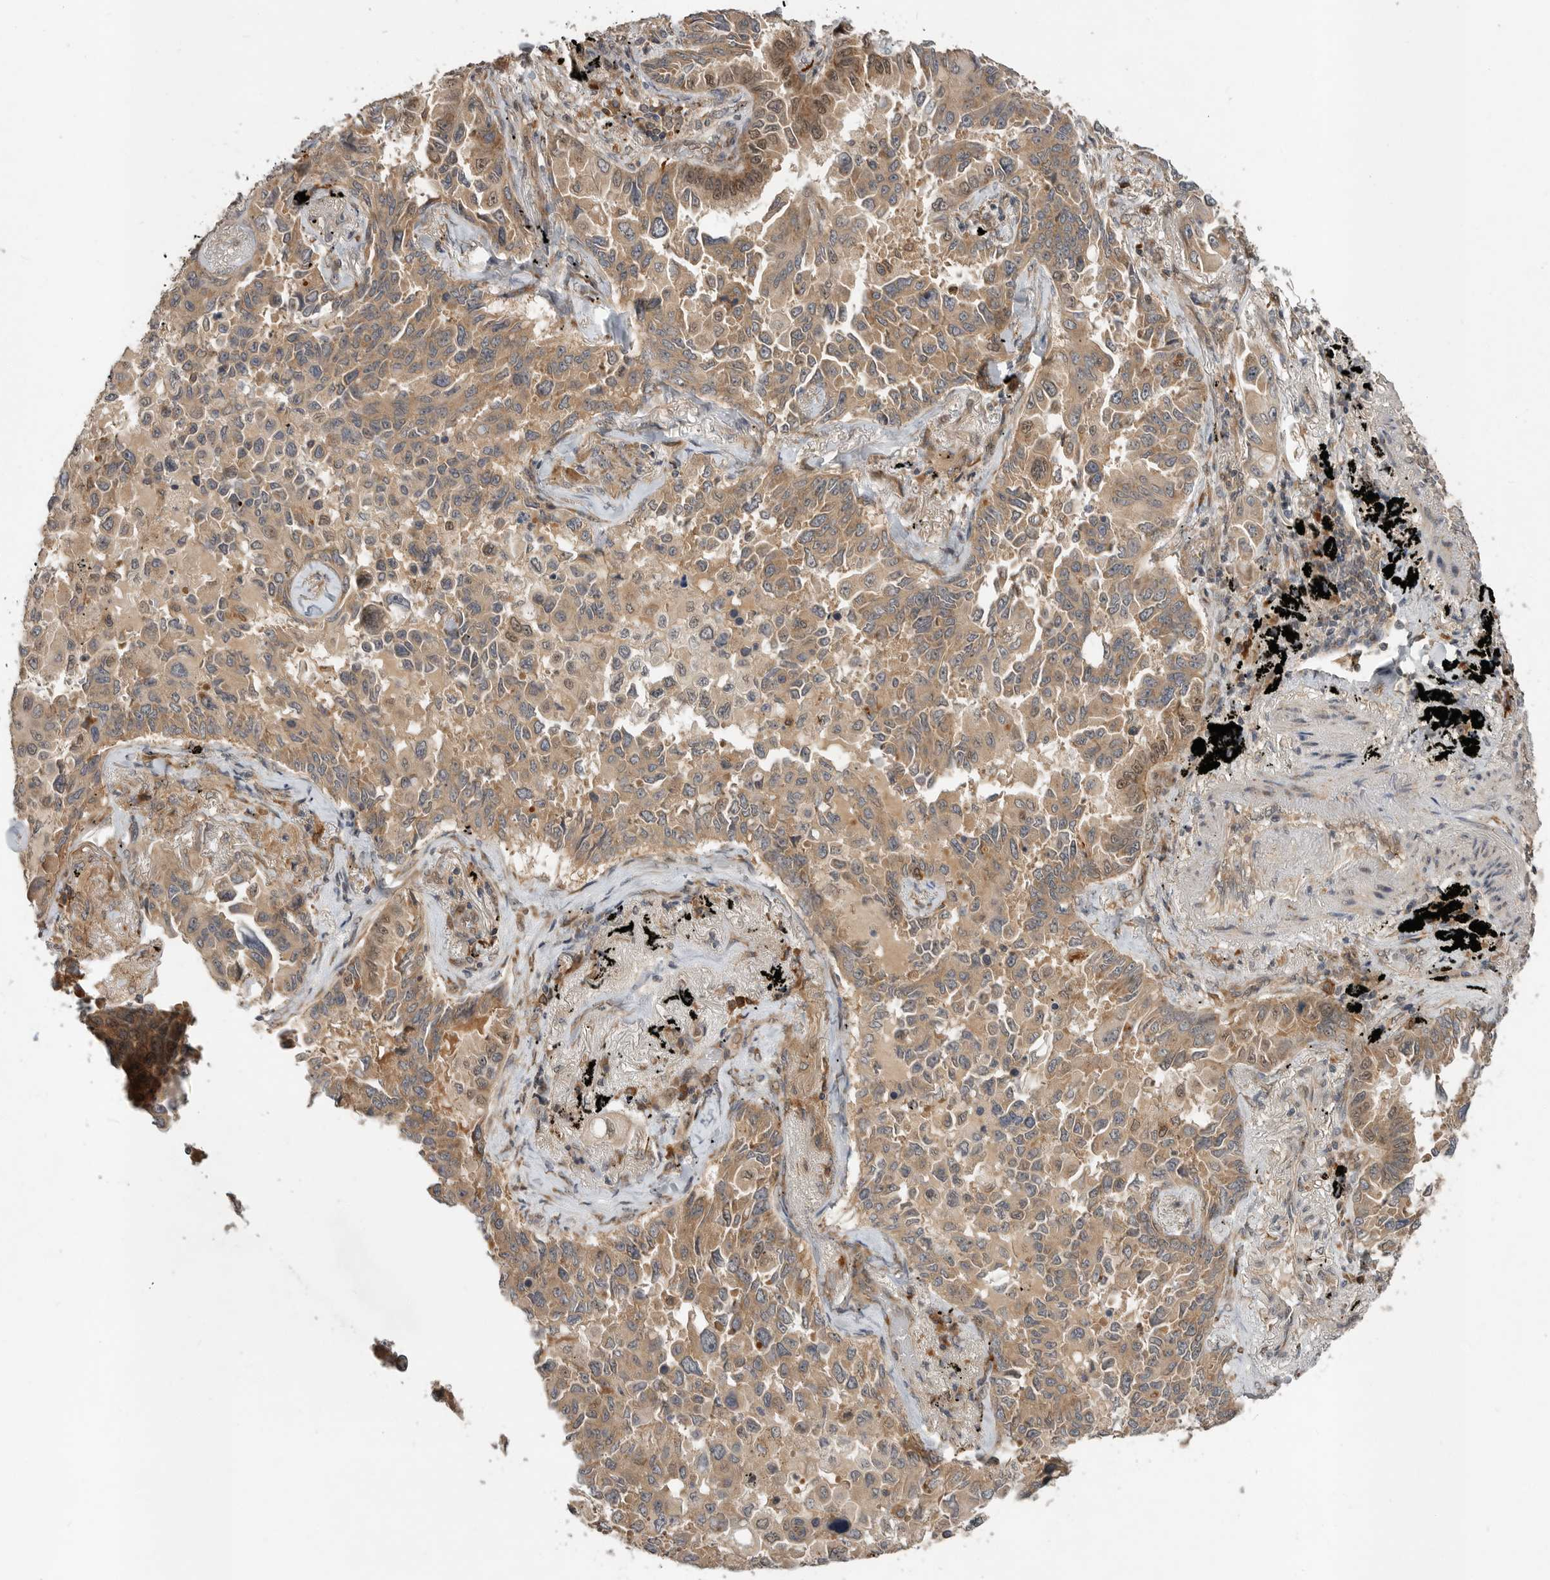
{"staining": {"intensity": "moderate", "quantity": ">75%", "location": "cytoplasmic/membranous"}, "tissue": "lung cancer", "cell_type": "Tumor cells", "image_type": "cancer", "snomed": [{"axis": "morphology", "description": "Adenocarcinoma, NOS"}, {"axis": "topography", "description": "Lung"}], "caption": "Brown immunohistochemical staining in human adenocarcinoma (lung) reveals moderate cytoplasmic/membranous staining in about >75% of tumor cells.", "gene": "OSBPL9", "patient": {"sex": "female", "age": 67}}